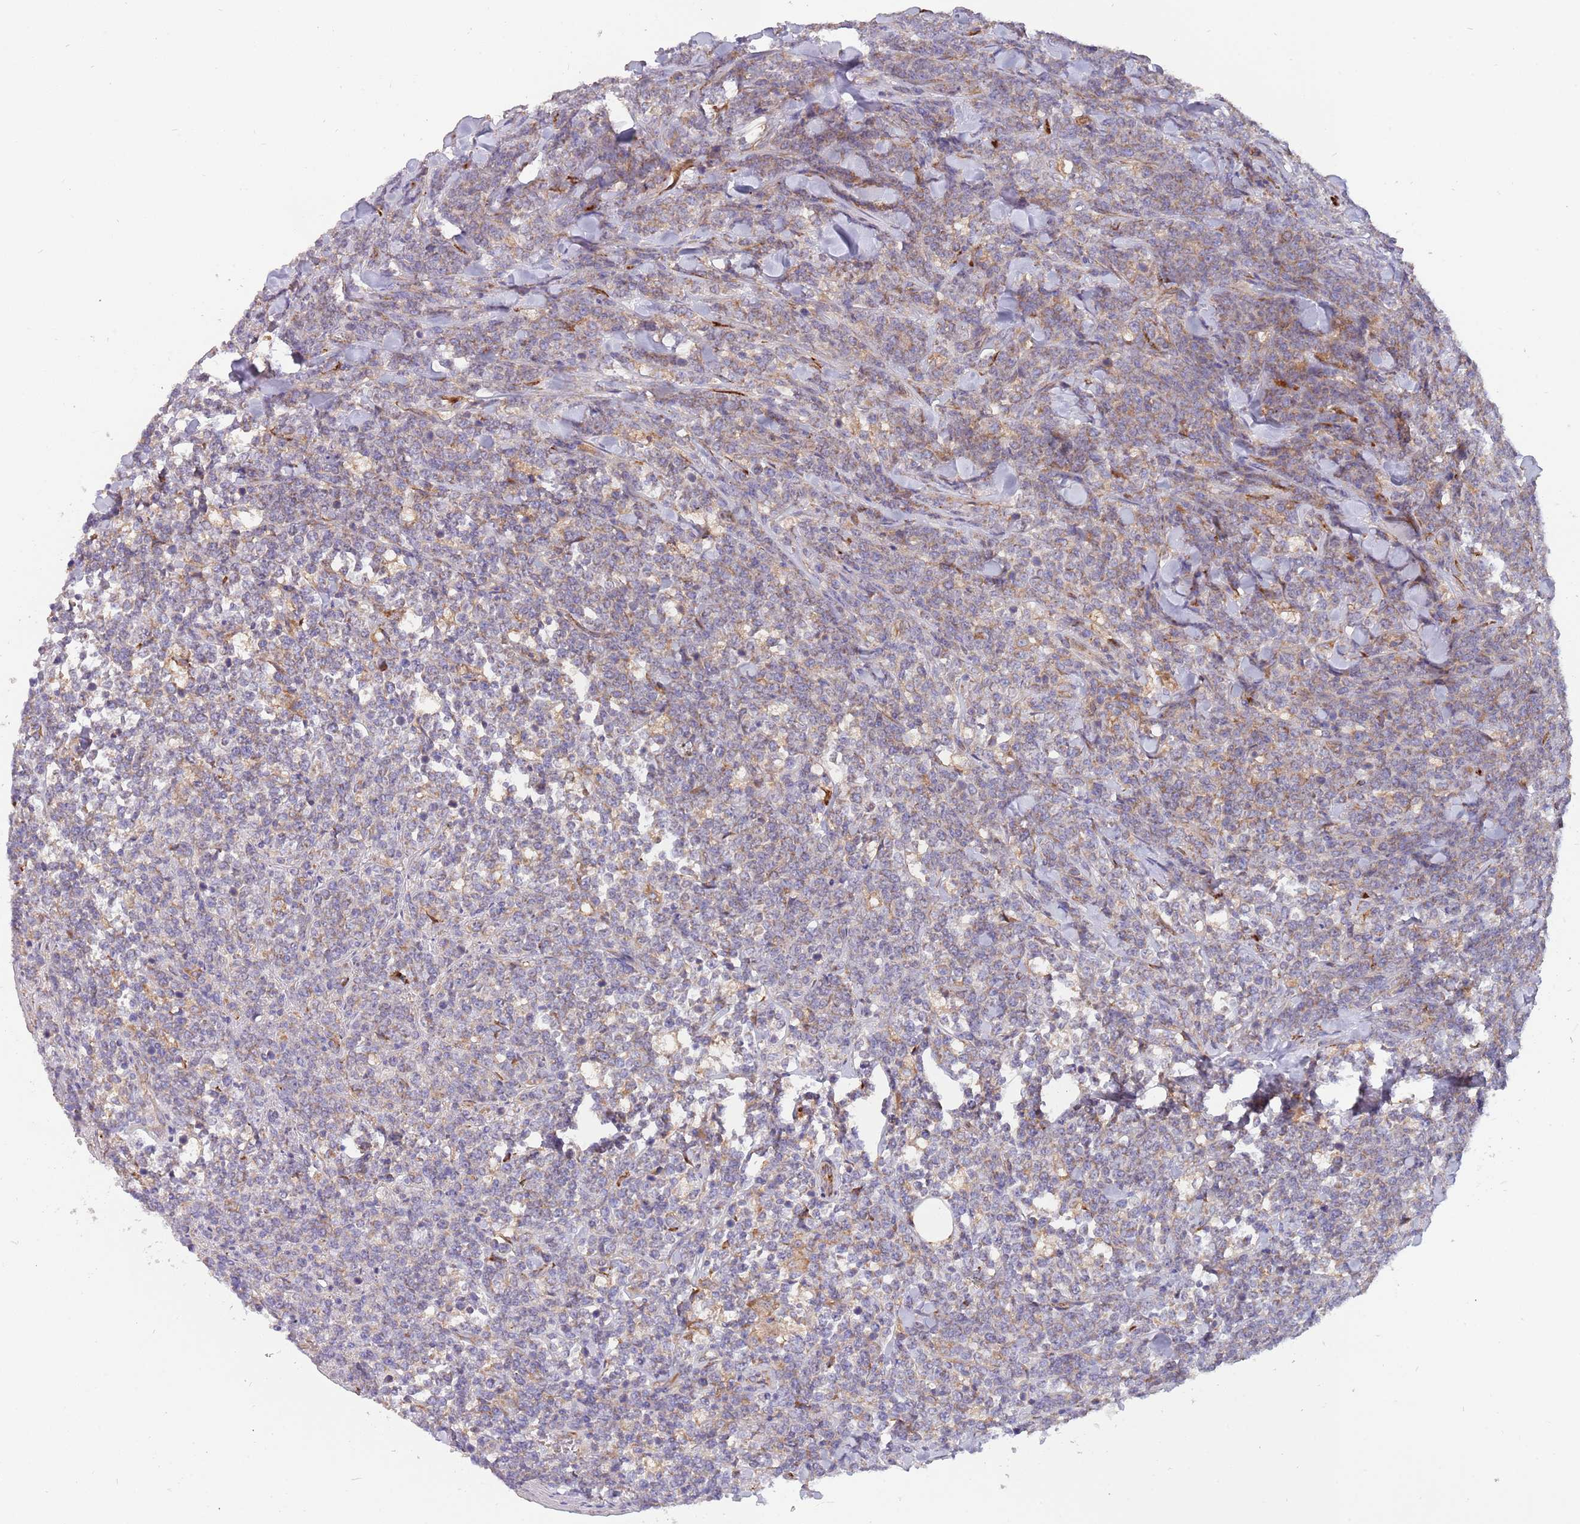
{"staining": {"intensity": "weak", "quantity": "25%-75%", "location": "cytoplasmic/membranous"}, "tissue": "lymphoma", "cell_type": "Tumor cells", "image_type": "cancer", "snomed": [{"axis": "morphology", "description": "Malignant lymphoma, non-Hodgkin's type, High grade"}, {"axis": "topography", "description": "Small intestine"}], "caption": "Immunohistochemistry of lymphoma shows low levels of weak cytoplasmic/membranous staining in about 25%-75% of tumor cells. (DAB (3,3'-diaminobenzidine) = brown stain, brightfield microscopy at high magnification).", "gene": "ARMCX6", "patient": {"sex": "male", "age": 8}}